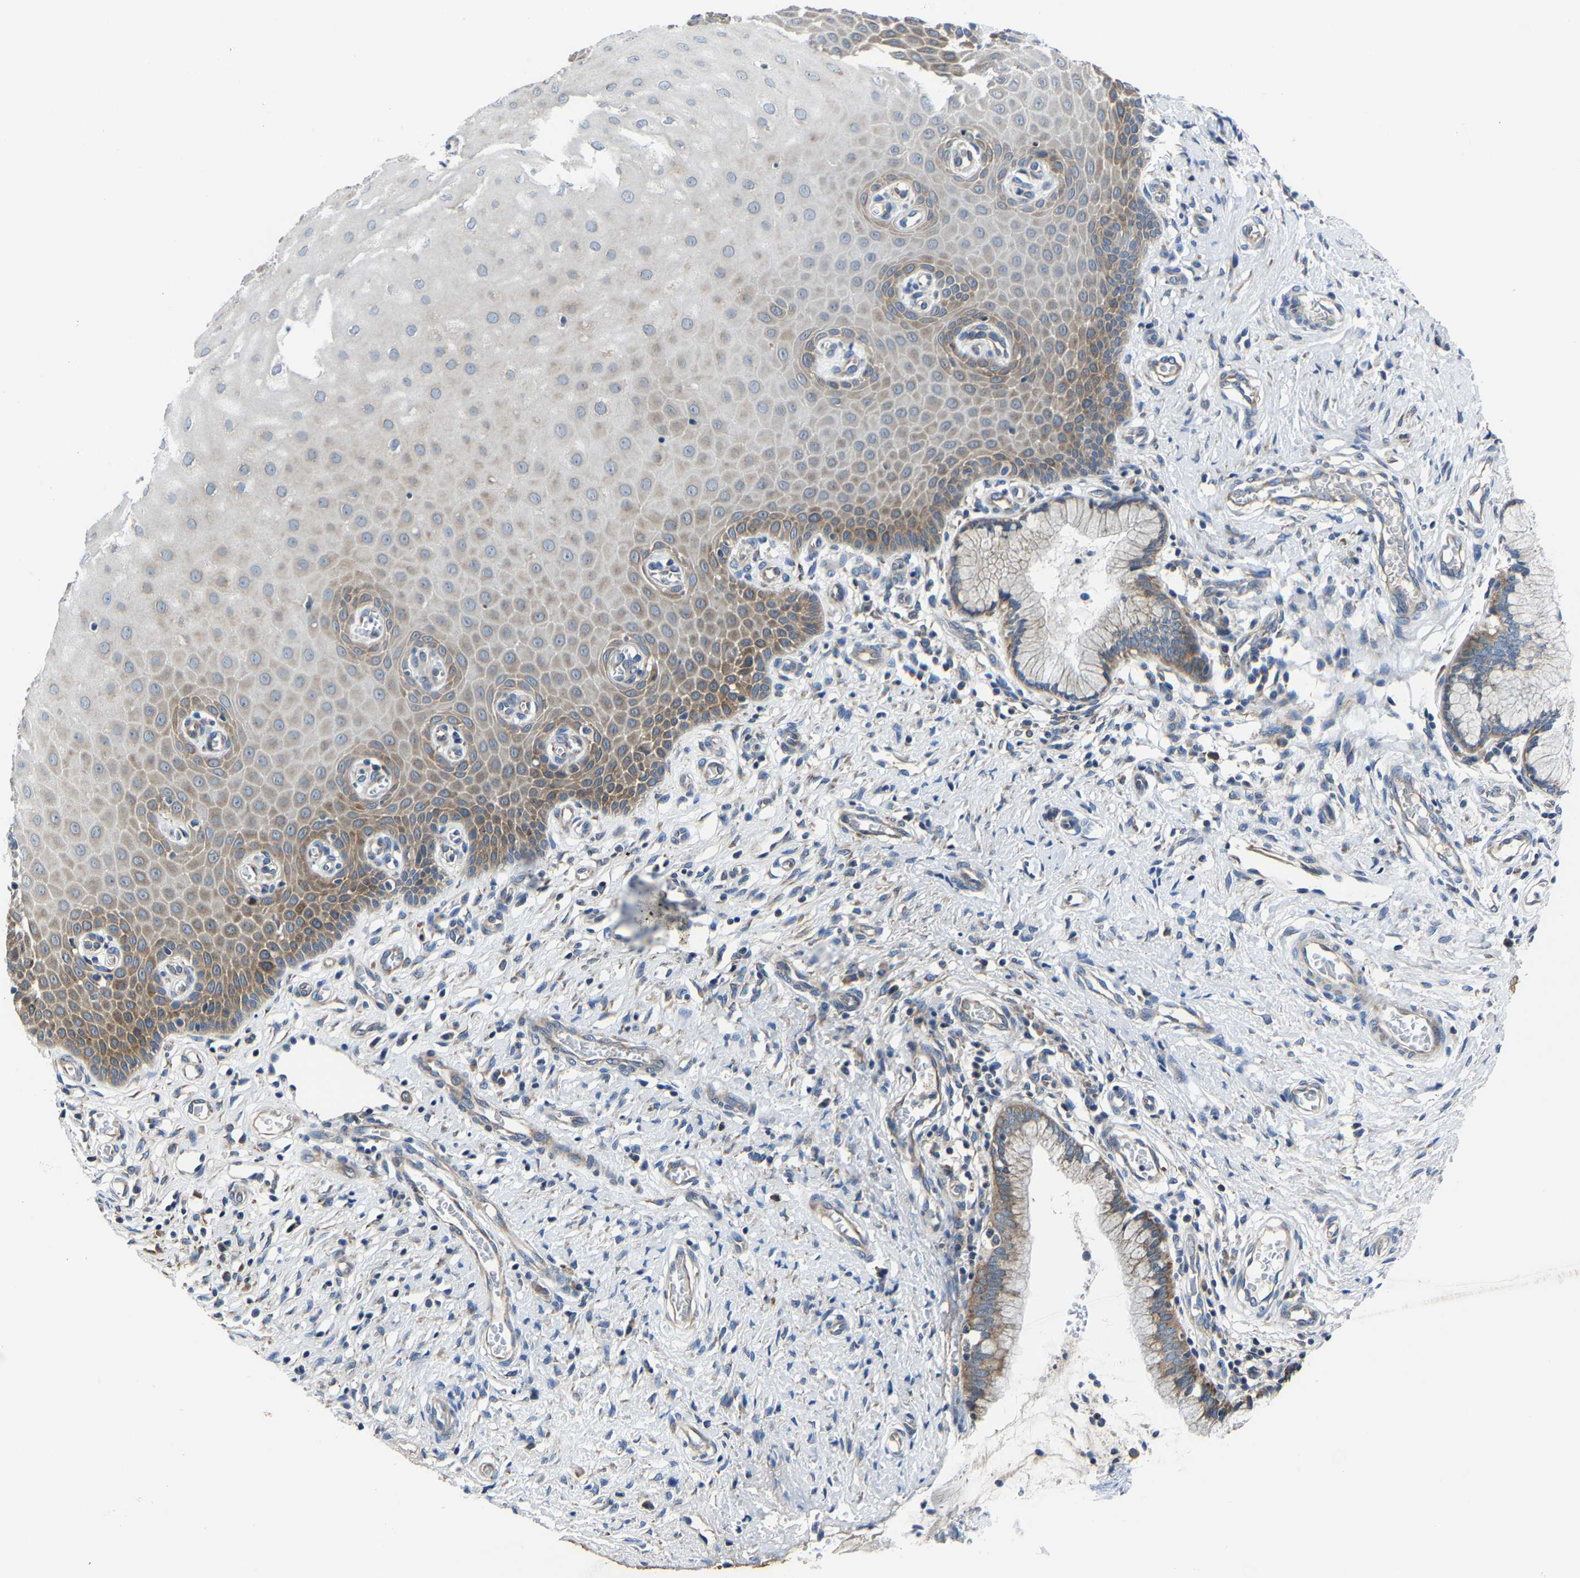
{"staining": {"intensity": "moderate", "quantity": ">75%", "location": "cytoplasmic/membranous"}, "tissue": "cervix", "cell_type": "Glandular cells", "image_type": "normal", "snomed": [{"axis": "morphology", "description": "Normal tissue, NOS"}, {"axis": "topography", "description": "Cervix"}], "caption": "DAB immunohistochemical staining of normal human cervix exhibits moderate cytoplasmic/membranous protein staining in about >75% of glandular cells. (Stains: DAB in brown, nuclei in blue, Microscopy: brightfield microscopy at high magnification).", "gene": "G3BP2", "patient": {"sex": "female", "age": 55}}